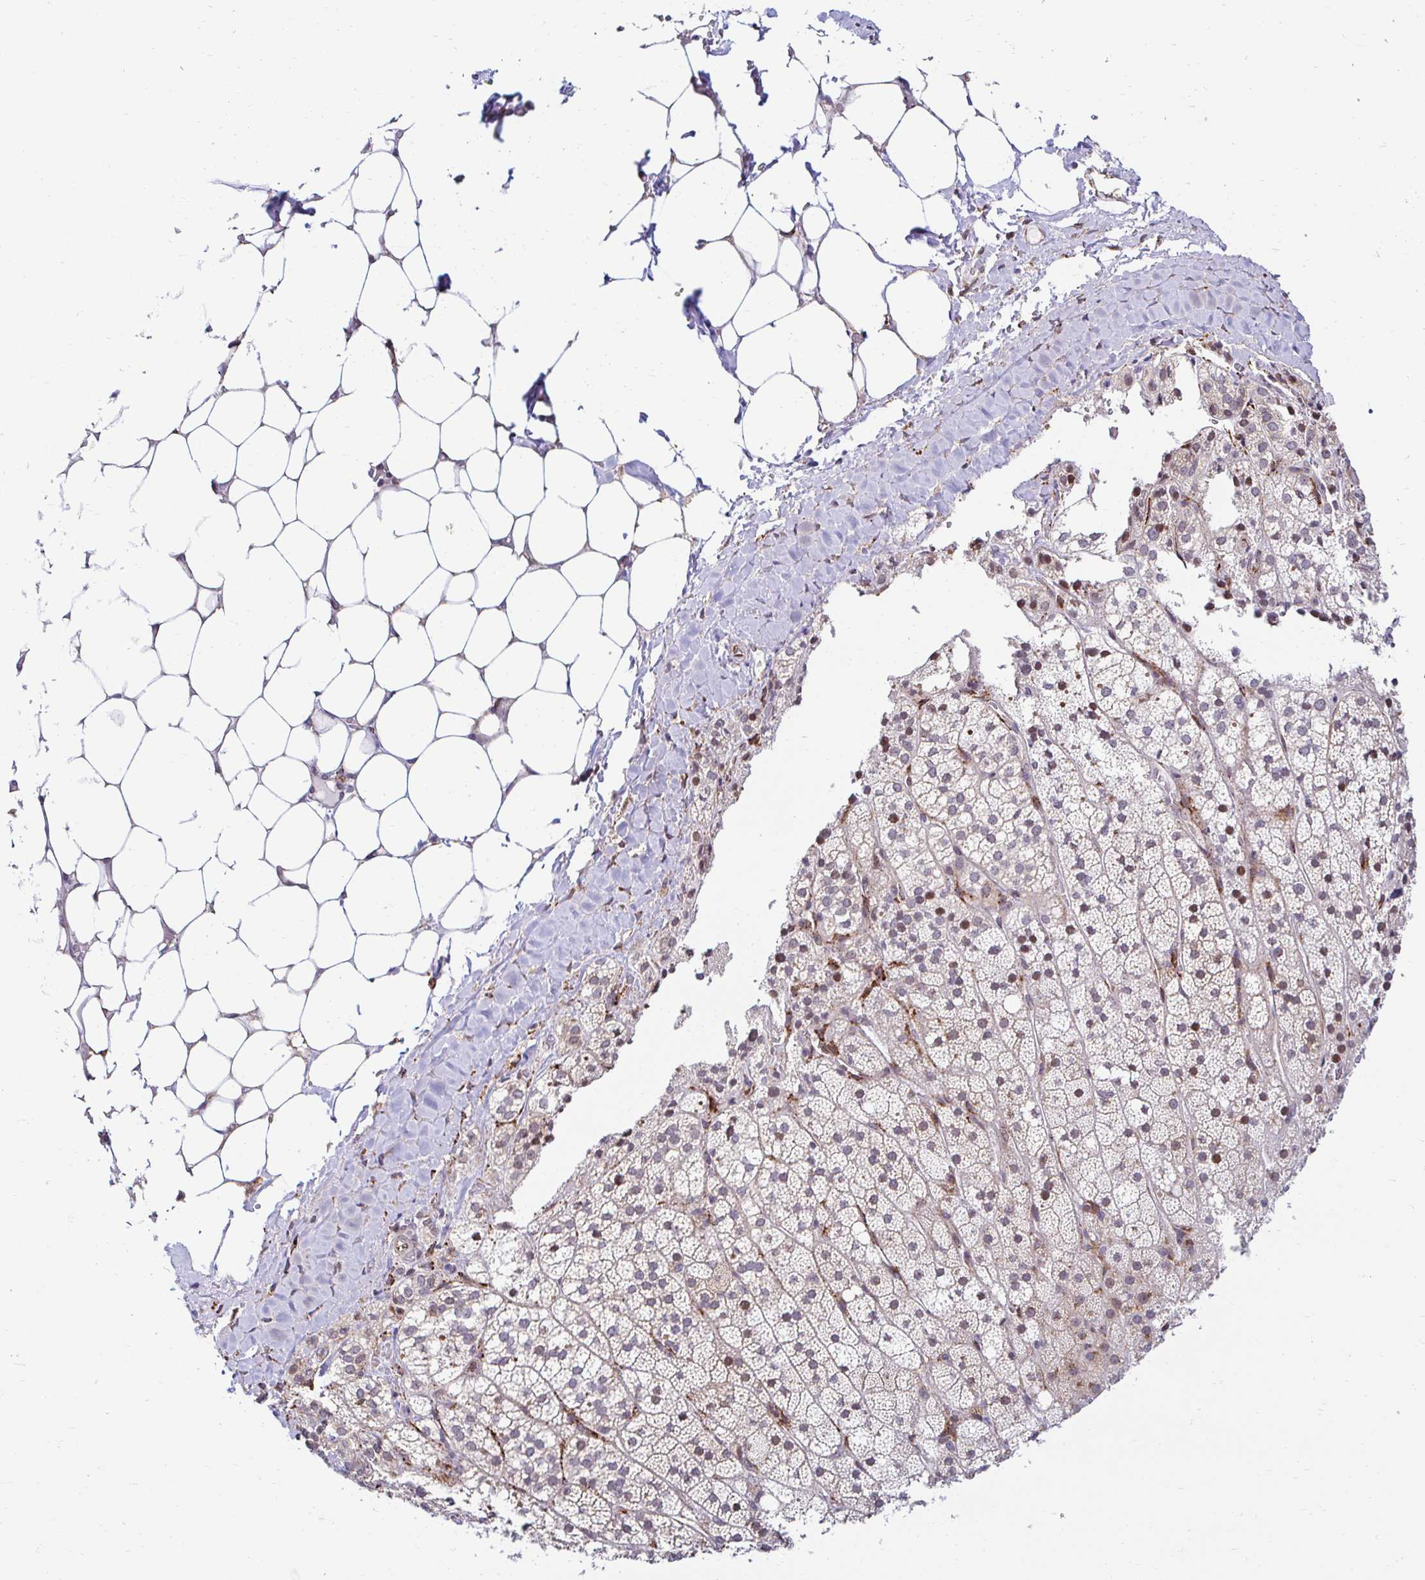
{"staining": {"intensity": "moderate", "quantity": "25%-75%", "location": "cytoplasmic/membranous,nuclear"}, "tissue": "adrenal gland", "cell_type": "Glandular cells", "image_type": "normal", "snomed": [{"axis": "morphology", "description": "Normal tissue, NOS"}, {"axis": "topography", "description": "Adrenal gland"}], "caption": "Immunohistochemistry staining of normal adrenal gland, which demonstrates medium levels of moderate cytoplasmic/membranous,nuclear positivity in approximately 25%-75% of glandular cells indicating moderate cytoplasmic/membranous,nuclear protein expression. The staining was performed using DAB (brown) for protein detection and nuclei were counterstained in hematoxylin (blue).", "gene": "HPS1", "patient": {"sex": "male", "age": 53}}